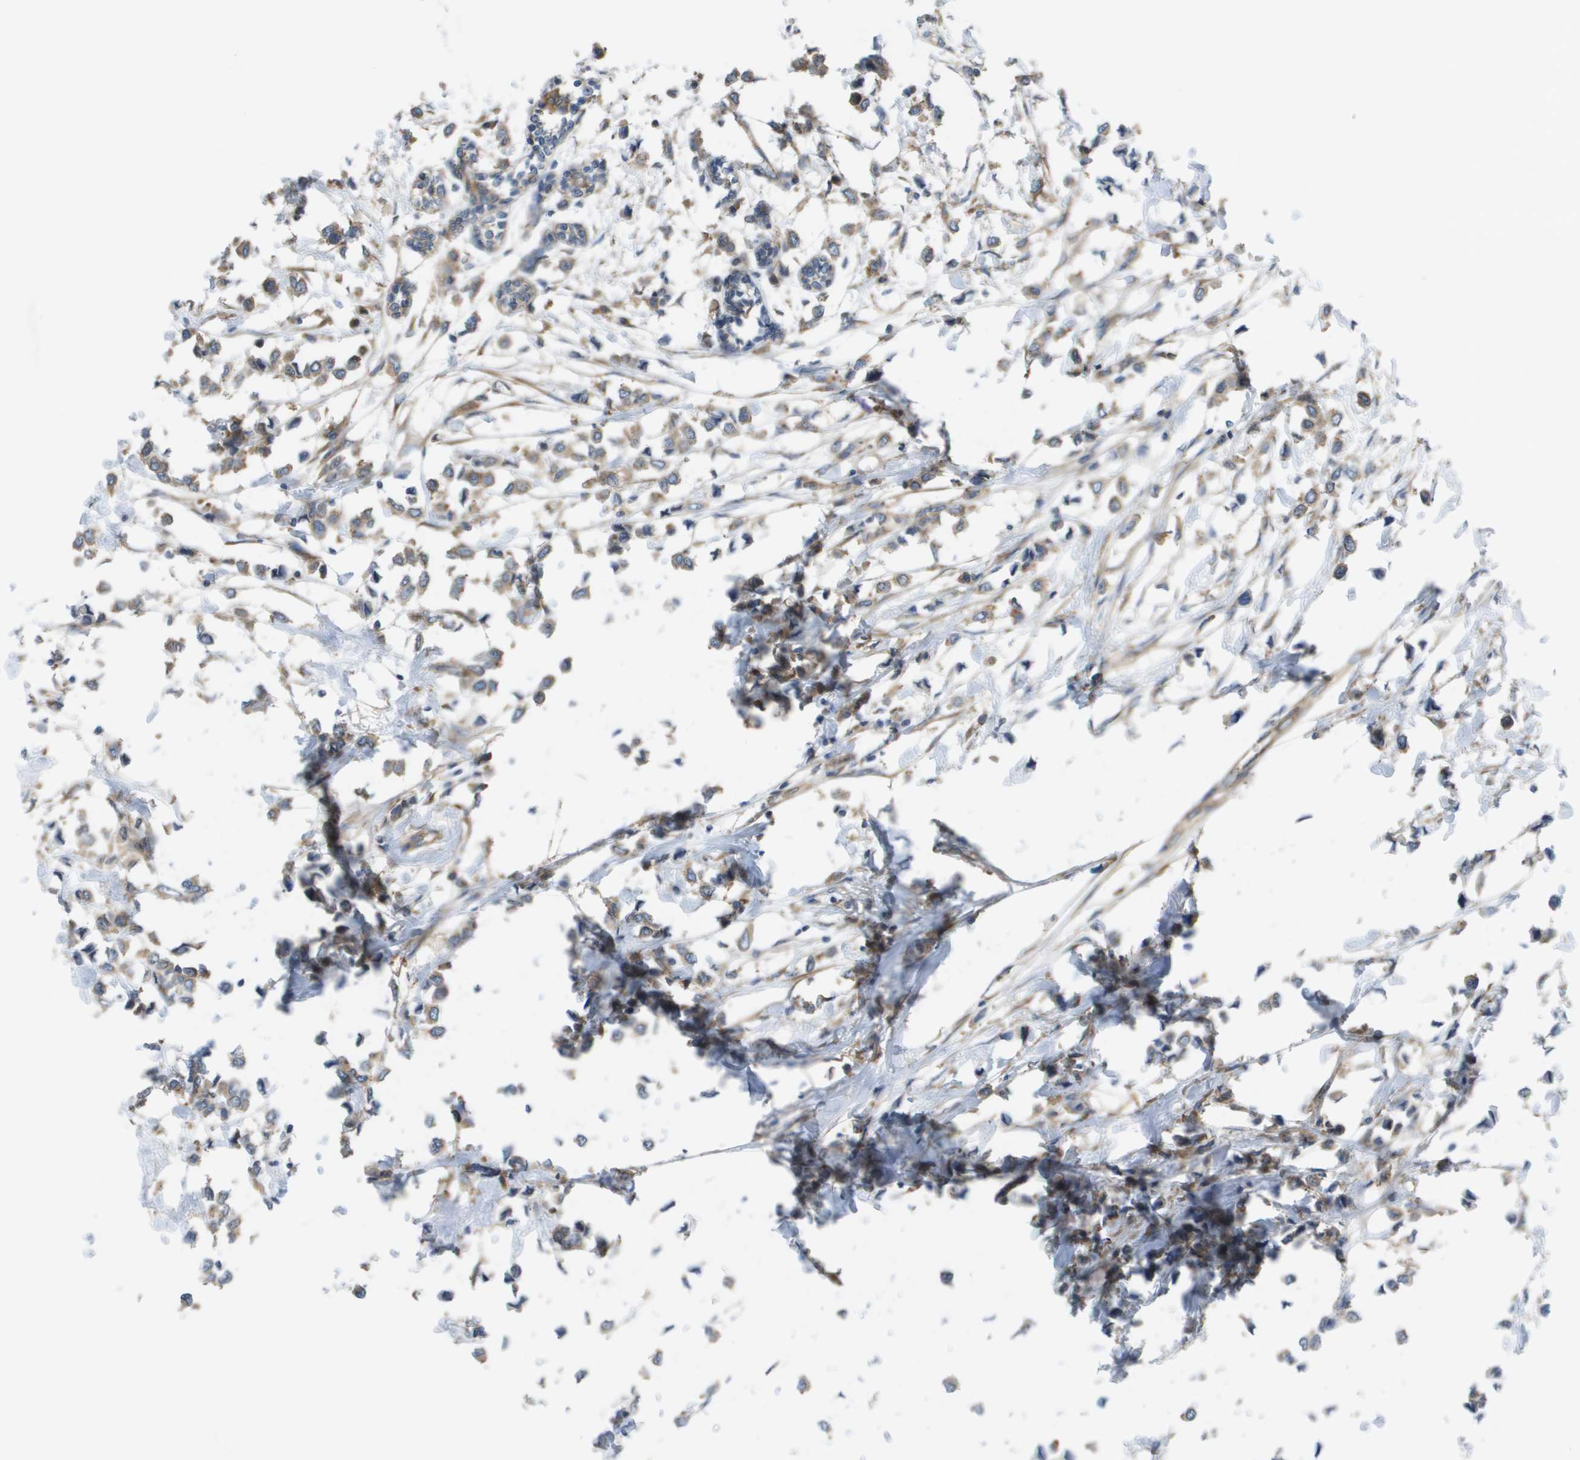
{"staining": {"intensity": "weak", "quantity": ">75%", "location": "cytoplasmic/membranous"}, "tissue": "breast cancer", "cell_type": "Tumor cells", "image_type": "cancer", "snomed": [{"axis": "morphology", "description": "Lobular carcinoma"}, {"axis": "topography", "description": "Breast"}], "caption": "High-power microscopy captured an IHC image of lobular carcinoma (breast), revealing weak cytoplasmic/membranous staining in approximately >75% of tumor cells. (IHC, brightfield microscopy, high magnification).", "gene": "EIF4G2", "patient": {"sex": "female", "age": 51}}